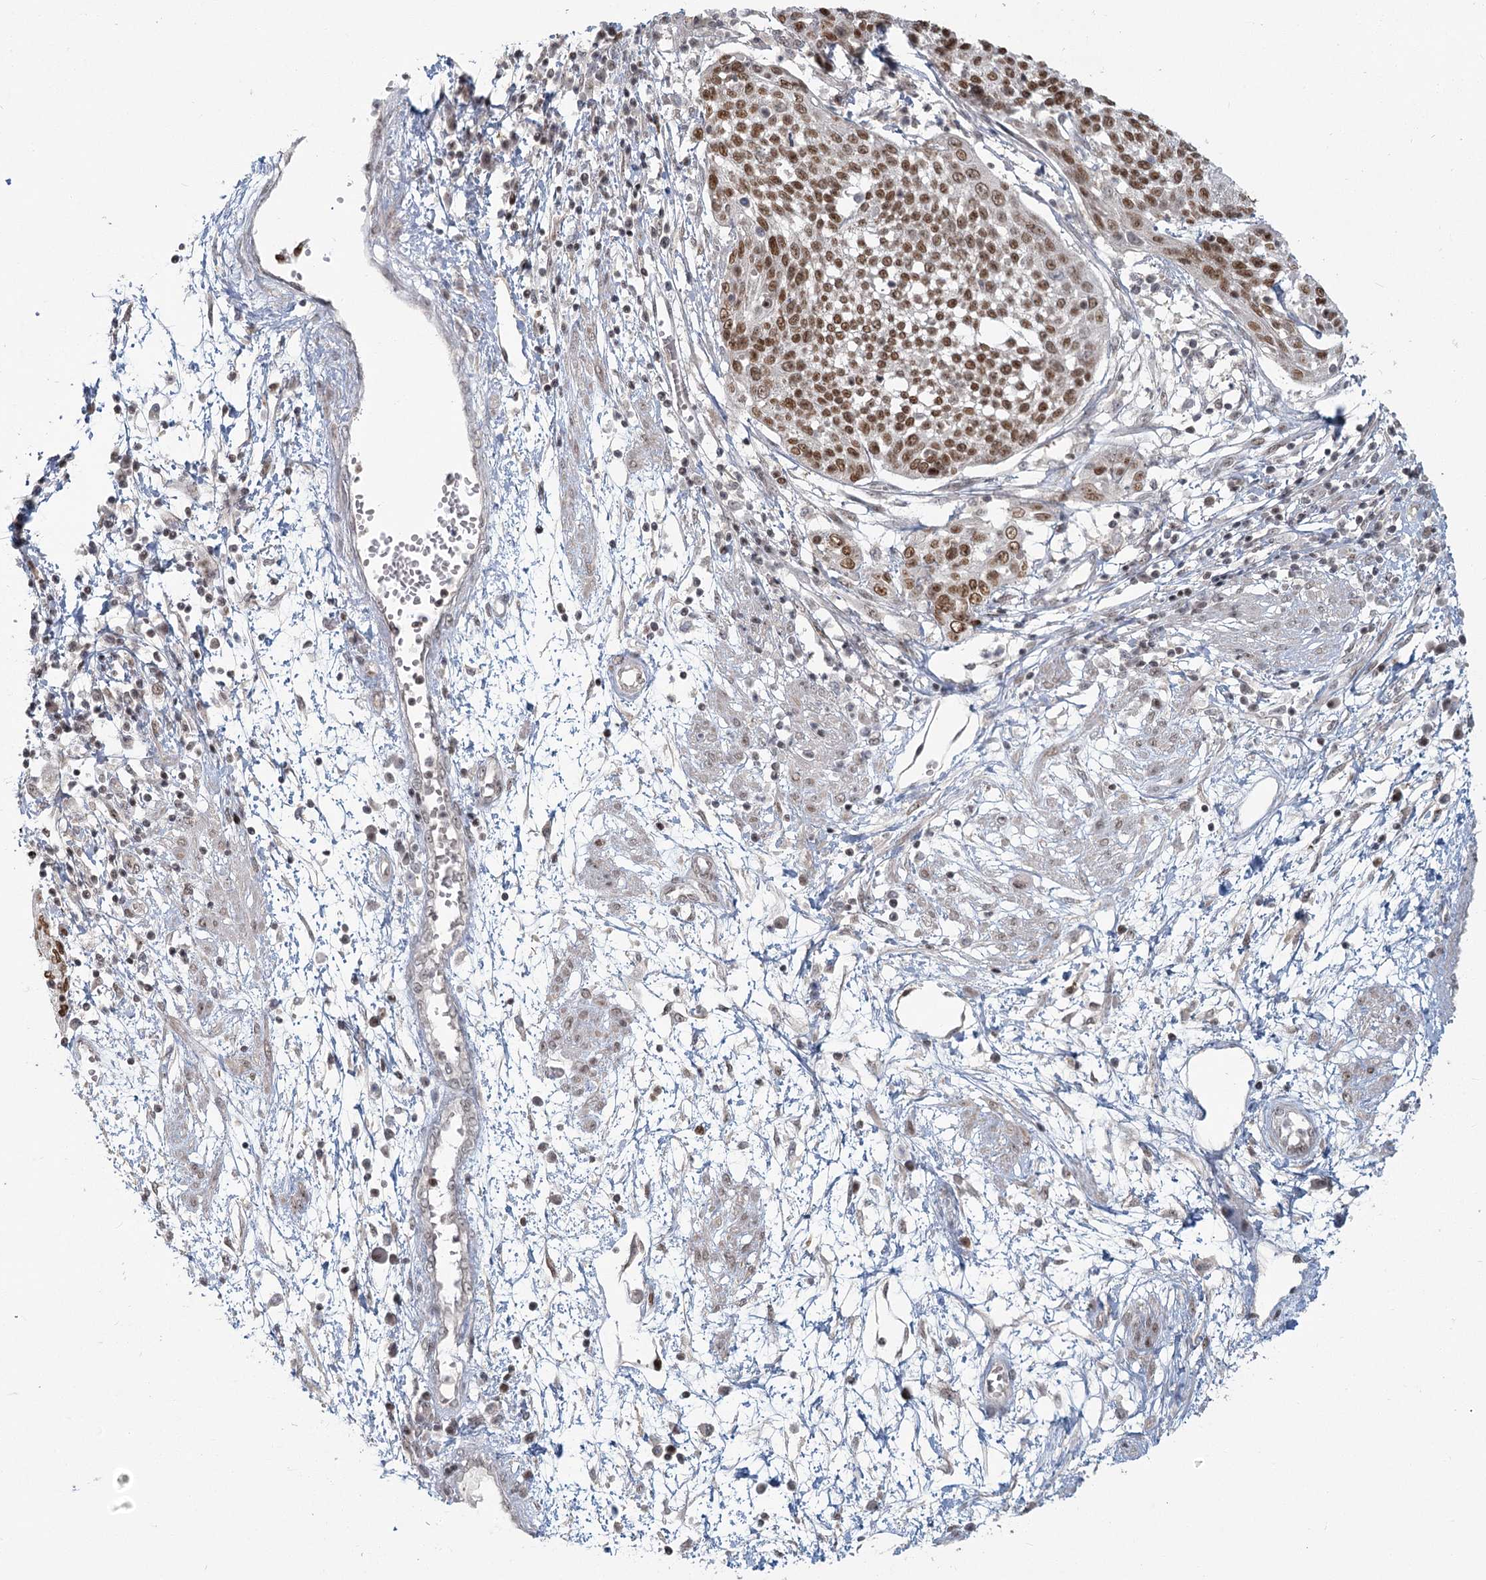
{"staining": {"intensity": "moderate", "quantity": ">75%", "location": "nuclear"}, "tissue": "cervical cancer", "cell_type": "Tumor cells", "image_type": "cancer", "snomed": [{"axis": "morphology", "description": "Squamous cell carcinoma, NOS"}, {"axis": "topography", "description": "Cervix"}], "caption": "Immunohistochemistry (IHC) histopathology image of human cervical cancer stained for a protein (brown), which shows medium levels of moderate nuclear positivity in about >75% of tumor cells.", "gene": "R3HCC1L", "patient": {"sex": "female", "age": 34}}